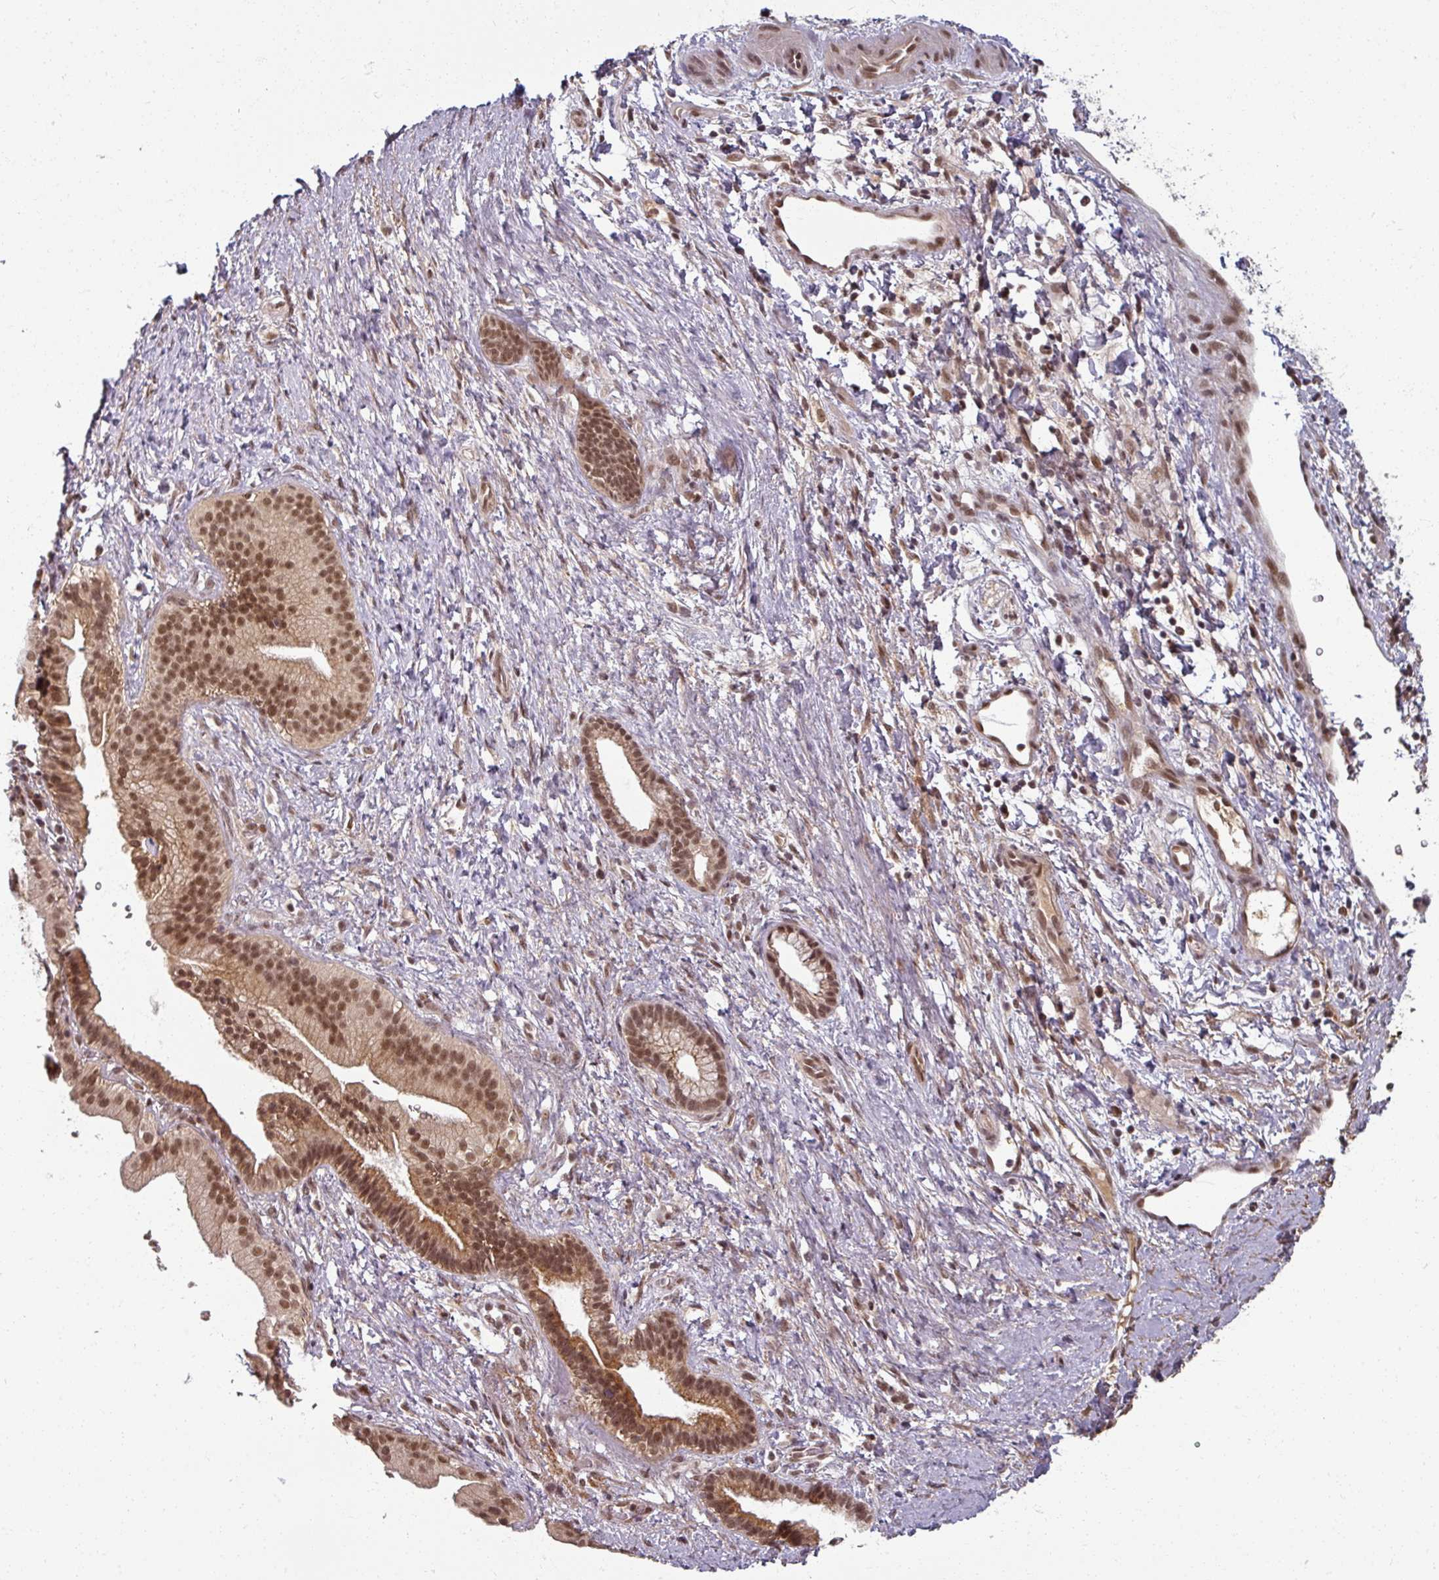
{"staining": {"intensity": "moderate", "quantity": ">75%", "location": "nuclear"}, "tissue": "pancreatic cancer", "cell_type": "Tumor cells", "image_type": "cancer", "snomed": [{"axis": "morphology", "description": "Adenocarcinoma, NOS"}, {"axis": "topography", "description": "Pancreas"}], "caption": "Immunohistochemistry (IHC) micrograph of neoplastic tissue: human adenocarcinoma (pancreatic) stained using IHC demonstrates medium levels of moderate protein expression localized specifically in the nuclear of tumor cells, appearing as a nuclear brown color.", "gene": "POLR2G", "patient": {"sex": "male", "age": 68}}